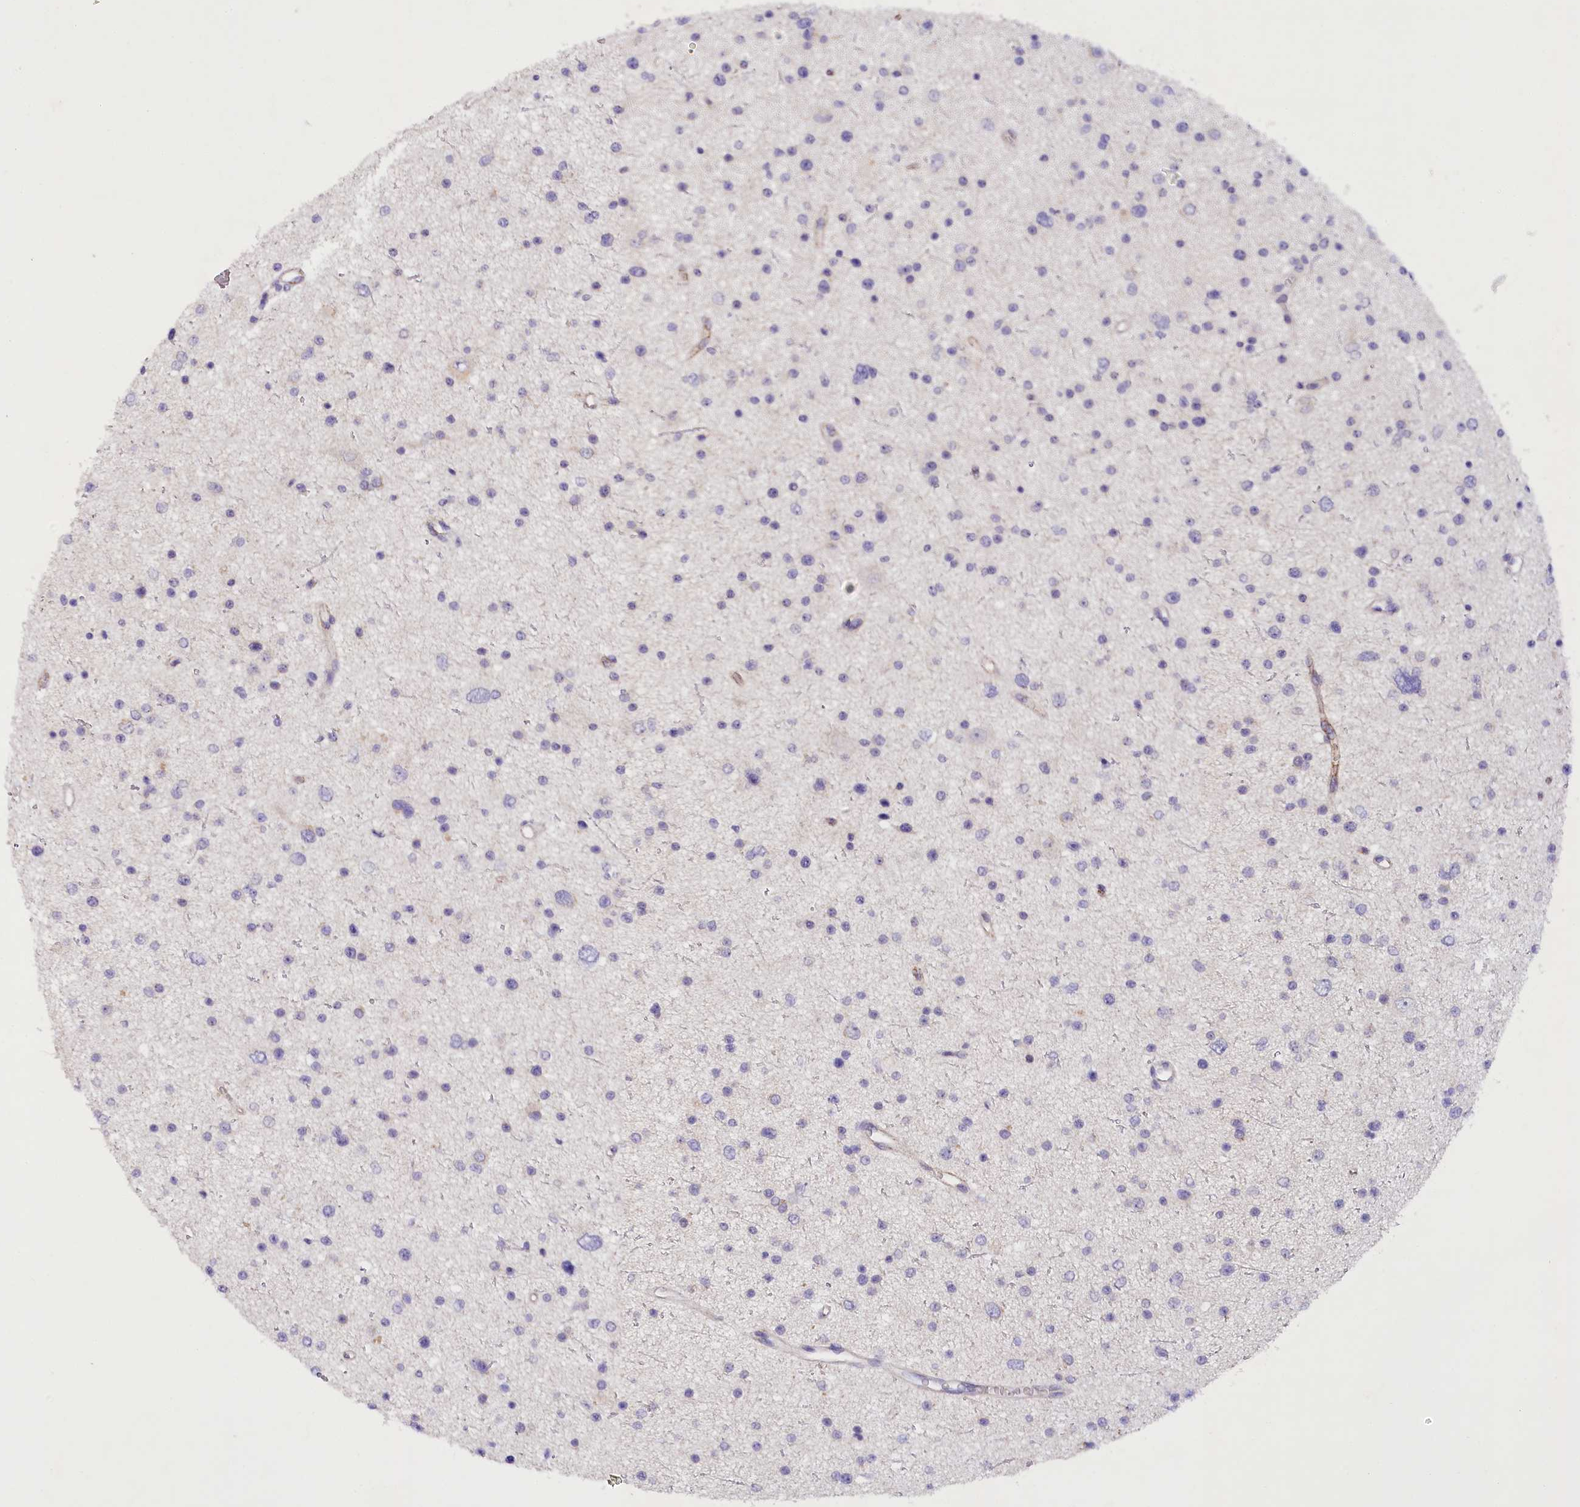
{"staining": {"intensity": "negative", "quantity": "none", "location": "none"}, "tissue": "glioma", "cell_type": "Tumor cells", "image_type": "cancer", "snomed": [{"axis": "morphology", "description": "Glioma, malignant, Low grade"}, {"axis": "topography", "description": "Cerebral cortex"}], "caption": "This histopathology image is of glioma stained with IHC to label a protein in brown with the nuclei are counter-stained blue. There is no expression in tumor cells. (Brightfield microscopy of DAB IHC at high magnification).", "gene": "DCUN1D1", "patient": {"sex": "female", "age": 39}}